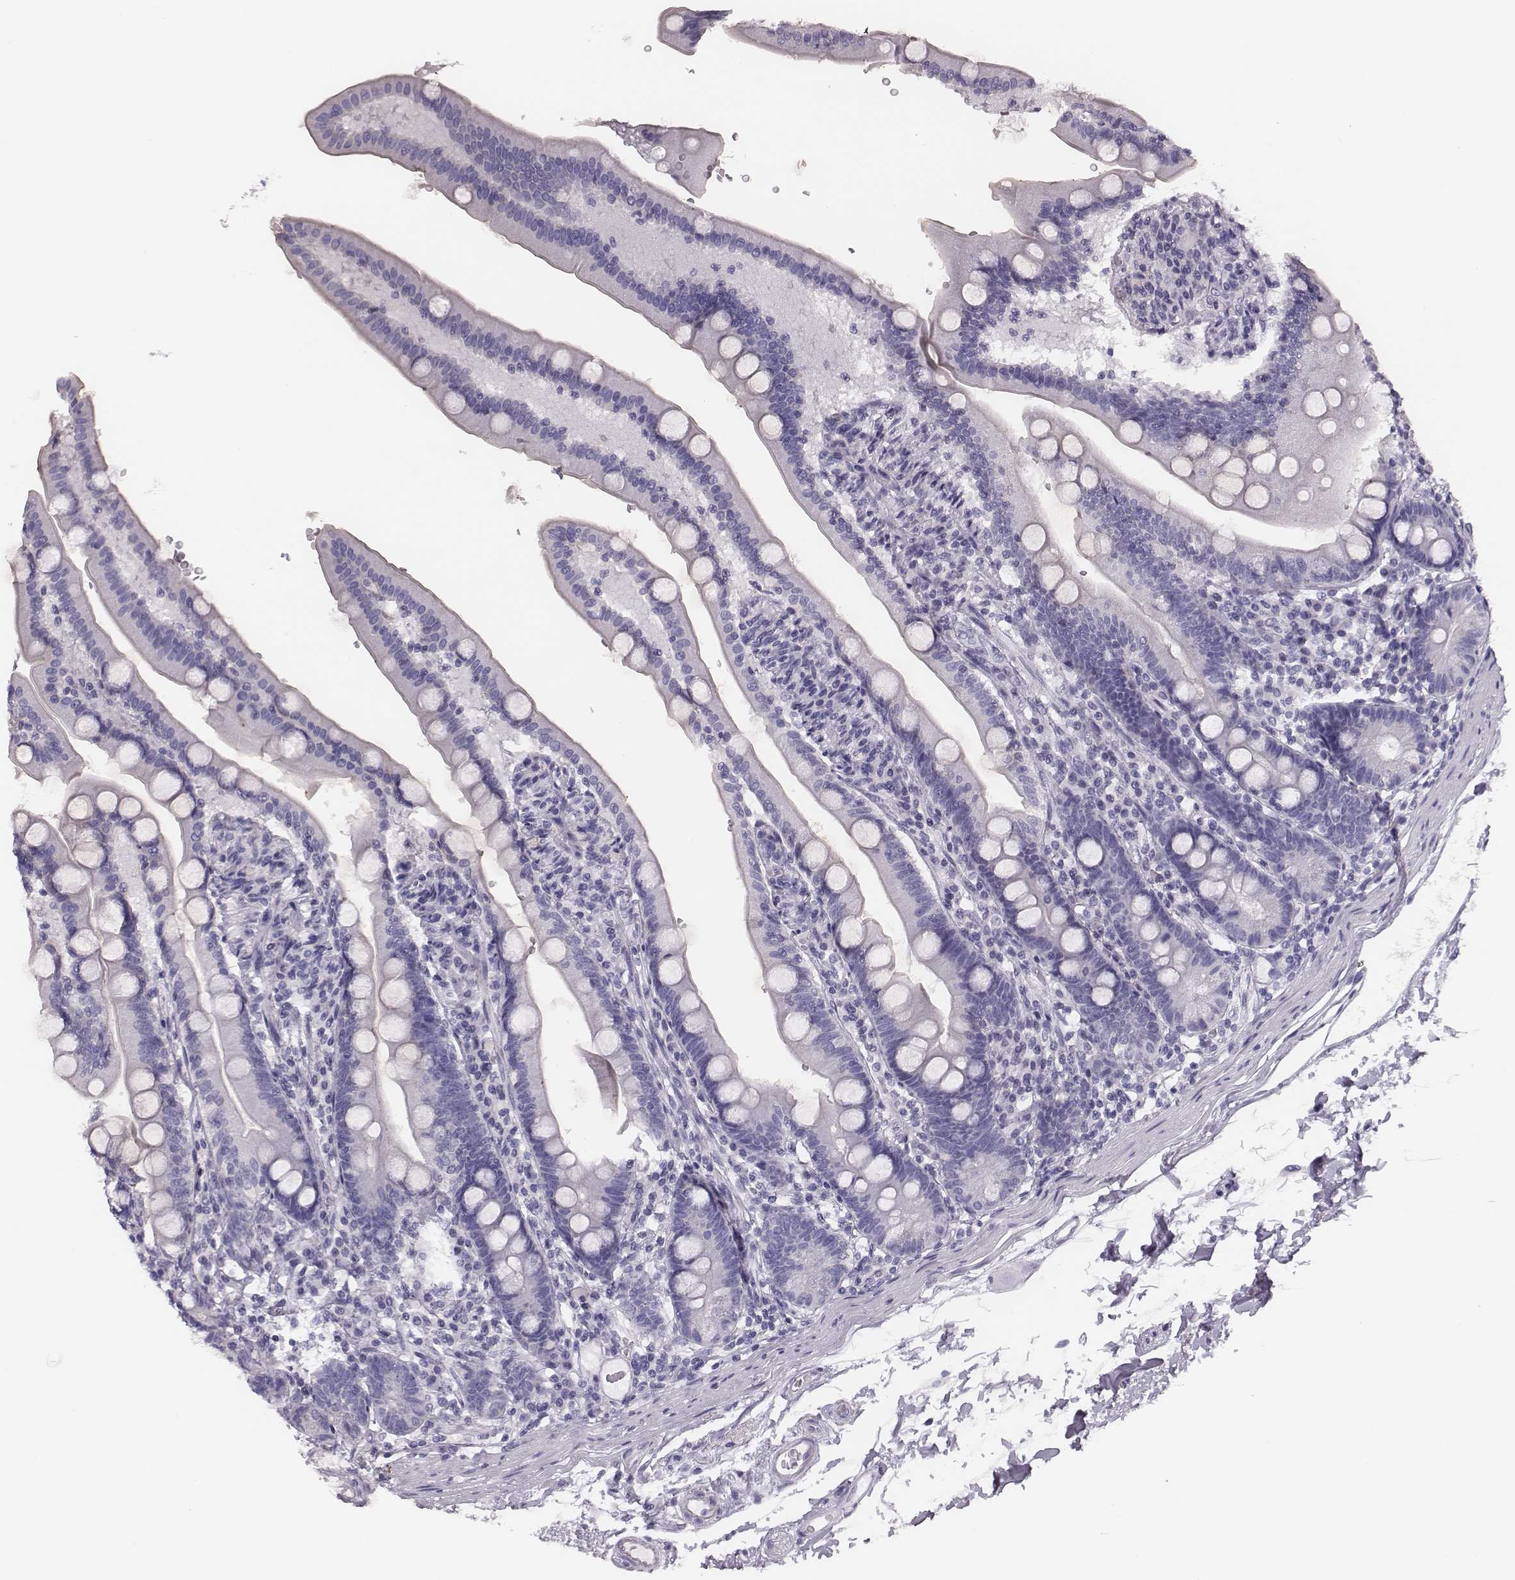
{"staining": {"intensity": "negative", "quantity": "none", "location": "none"}, "tissue": "duodenum", "cell_type": "Glandular cells", "image_type": "normal", "snomed": [{"axis": "morphology", "description": "Normal tissue, NOS"}, {"axis": "topography", "description": "Duodenum"}], "caption": "Immunohistochemistry of normal duodenum reveals no positivity in glandular cells.", "gene": "H1", "patient": {"sex": "female", "age": 67}}